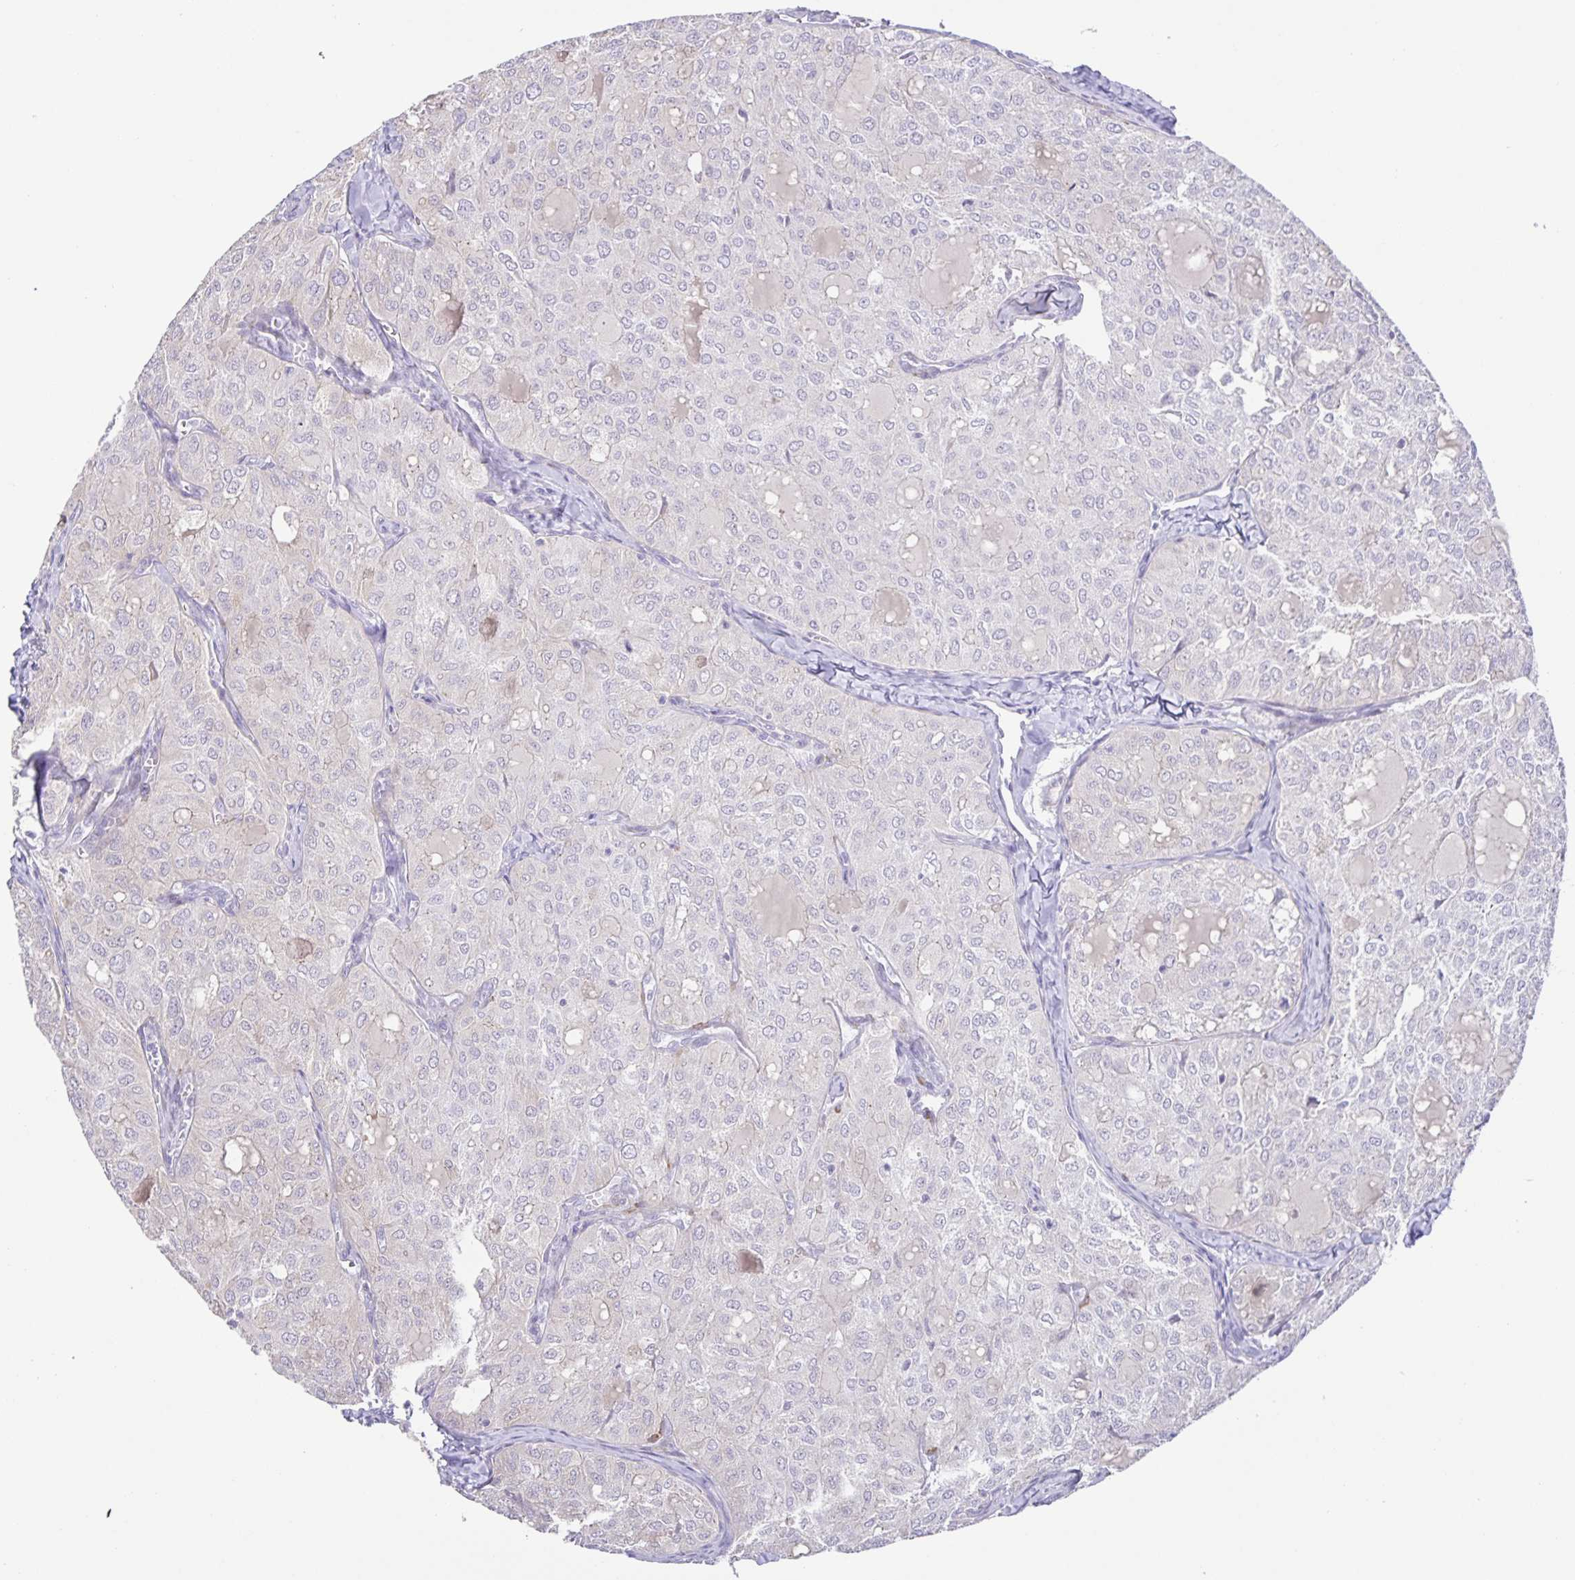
{"staining": {"intensity": "negative", "quantity": "none", "location": "none"}, "tissue": "thyroid cancer", "cell_type": "Tumor cells", "image_type": "cancer", "snomed": [{"axis": "morphology", "description": "Follicular adenoma carcinoma, NOS"}, {"axis": "topography", "description": "Thyroid gland"}], "caption": "This is an IHC photomicrograph of human thyroid cancer (follicular adenoma carcinoma). There is no staining in tumor cells.", "gene": "PRR36", "patient": {"sex": "male", "age": 75}}